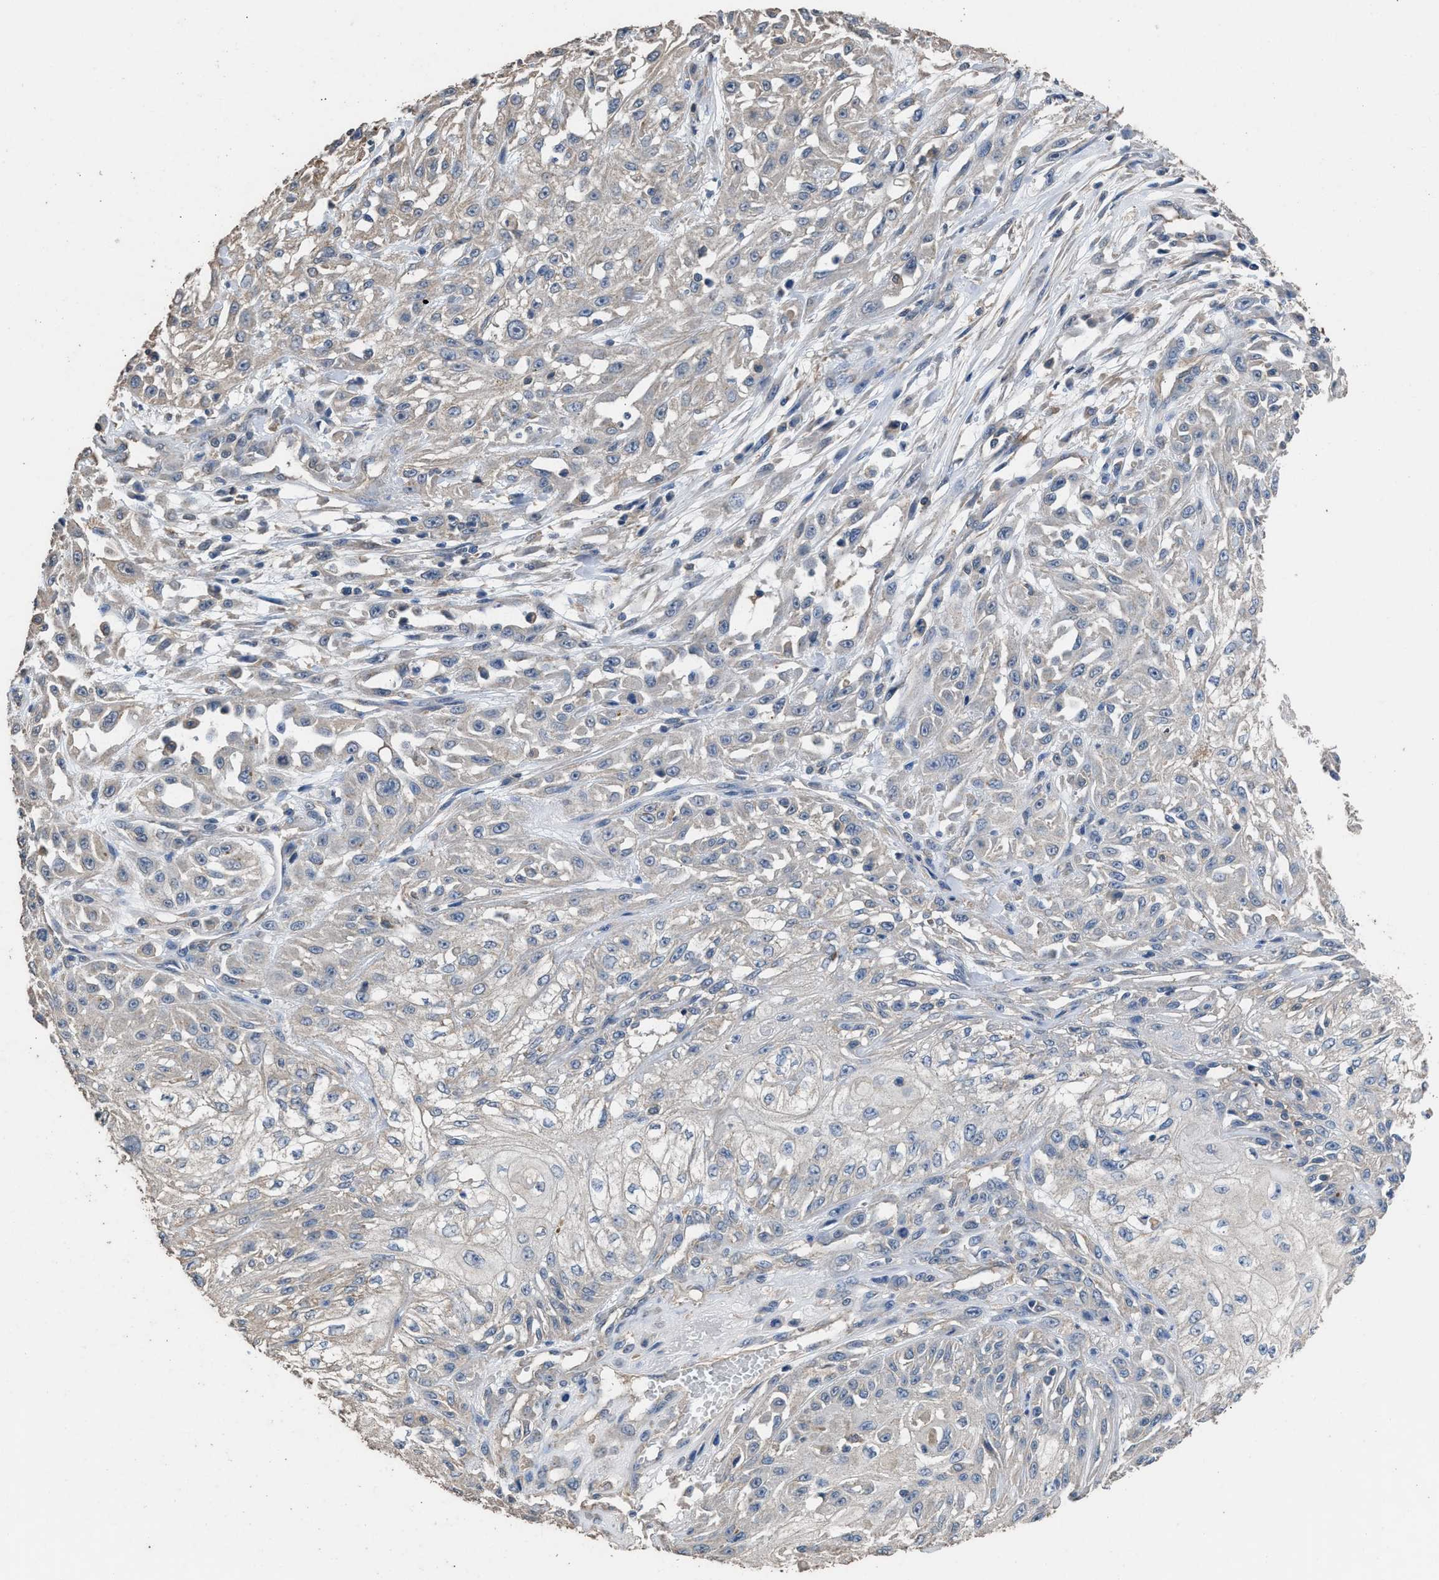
{"staining": {"intensity": "negative", "quantity": "none", "location": "none"}, "tissue": "skin cancer", "cell_type": "Tumor cells", "image_type": "cancer", "snomed": [{"axis": "morphology", "description": "Squamous cell carcinoma, NOS"}, {"axis": "morphology", "description": "Squamous cell carcinoma, metastatic, NOS"}, {"axis": "topography", "description": "Skin"}, {"axis": "topography", "description": "Lymph node"}], "caption": "Tumor cells are negative for brown protein staining in skin cancer (squamous cell carcinoma).", "gene": "ITSN1", "patient": {"sex": "male", "age": 75}}